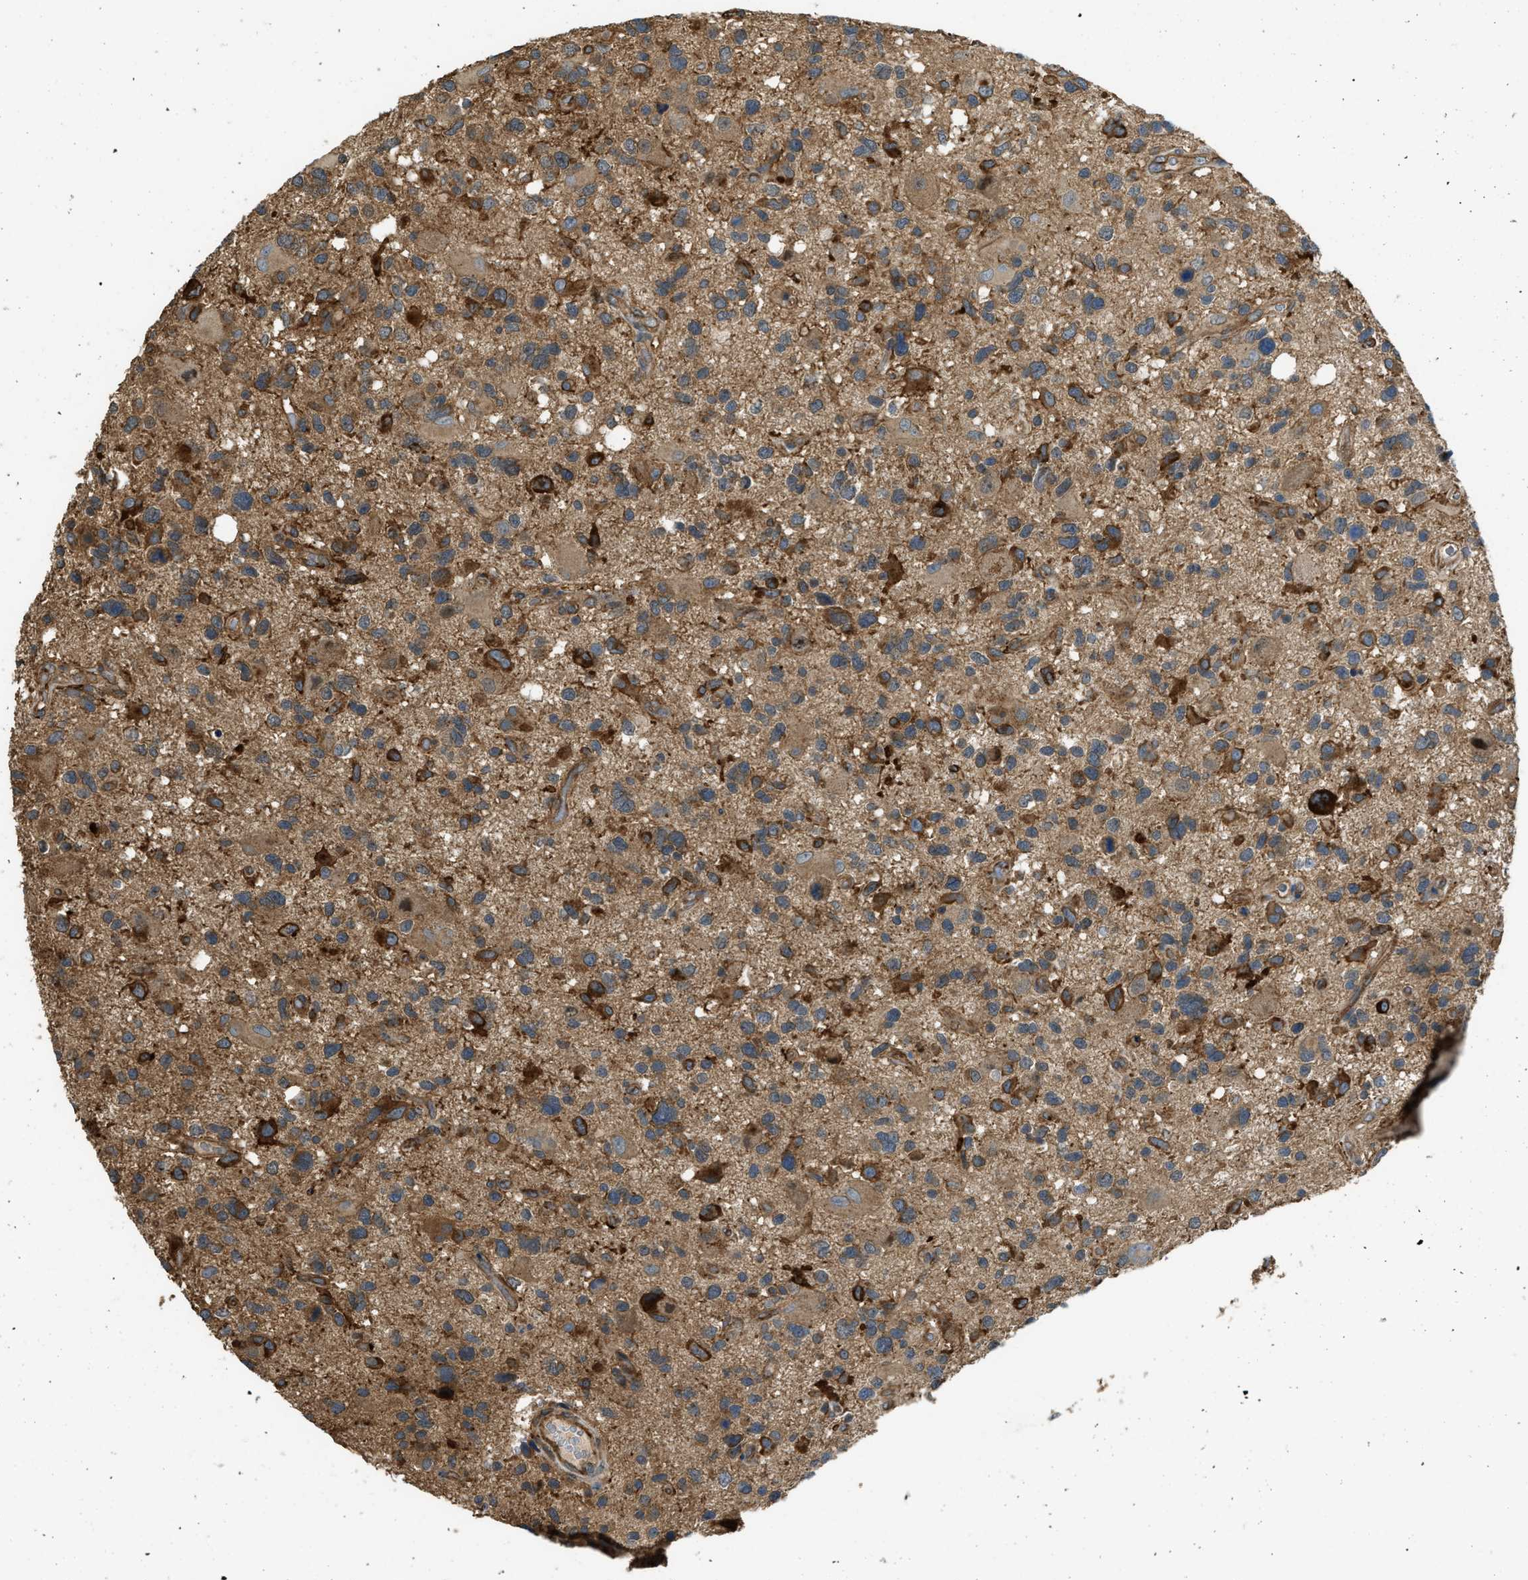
{"staining": {"intensity": "moderate", "quantity": ">75%", "location": "cytoplasmic/membranous"}, "tissue": "glioma", "cell_type": "Tumor cells", "image_type": "cancer", "snomed": [{"axis": "morphology", "description": "Glioma, malignant, High grade"}, {"axis": "topography", "description": "Brain"}], "caption": "A brown stain highlights moderate cytoplasmic/membranous positivity of a protein in human glioma tumor cells. (DAB (3,3'-diaminobenzidine) IHC with brightfield microscopy, high magnification).", "gene": "BAG4", "patient": {"sex": "male", "age": 33}}